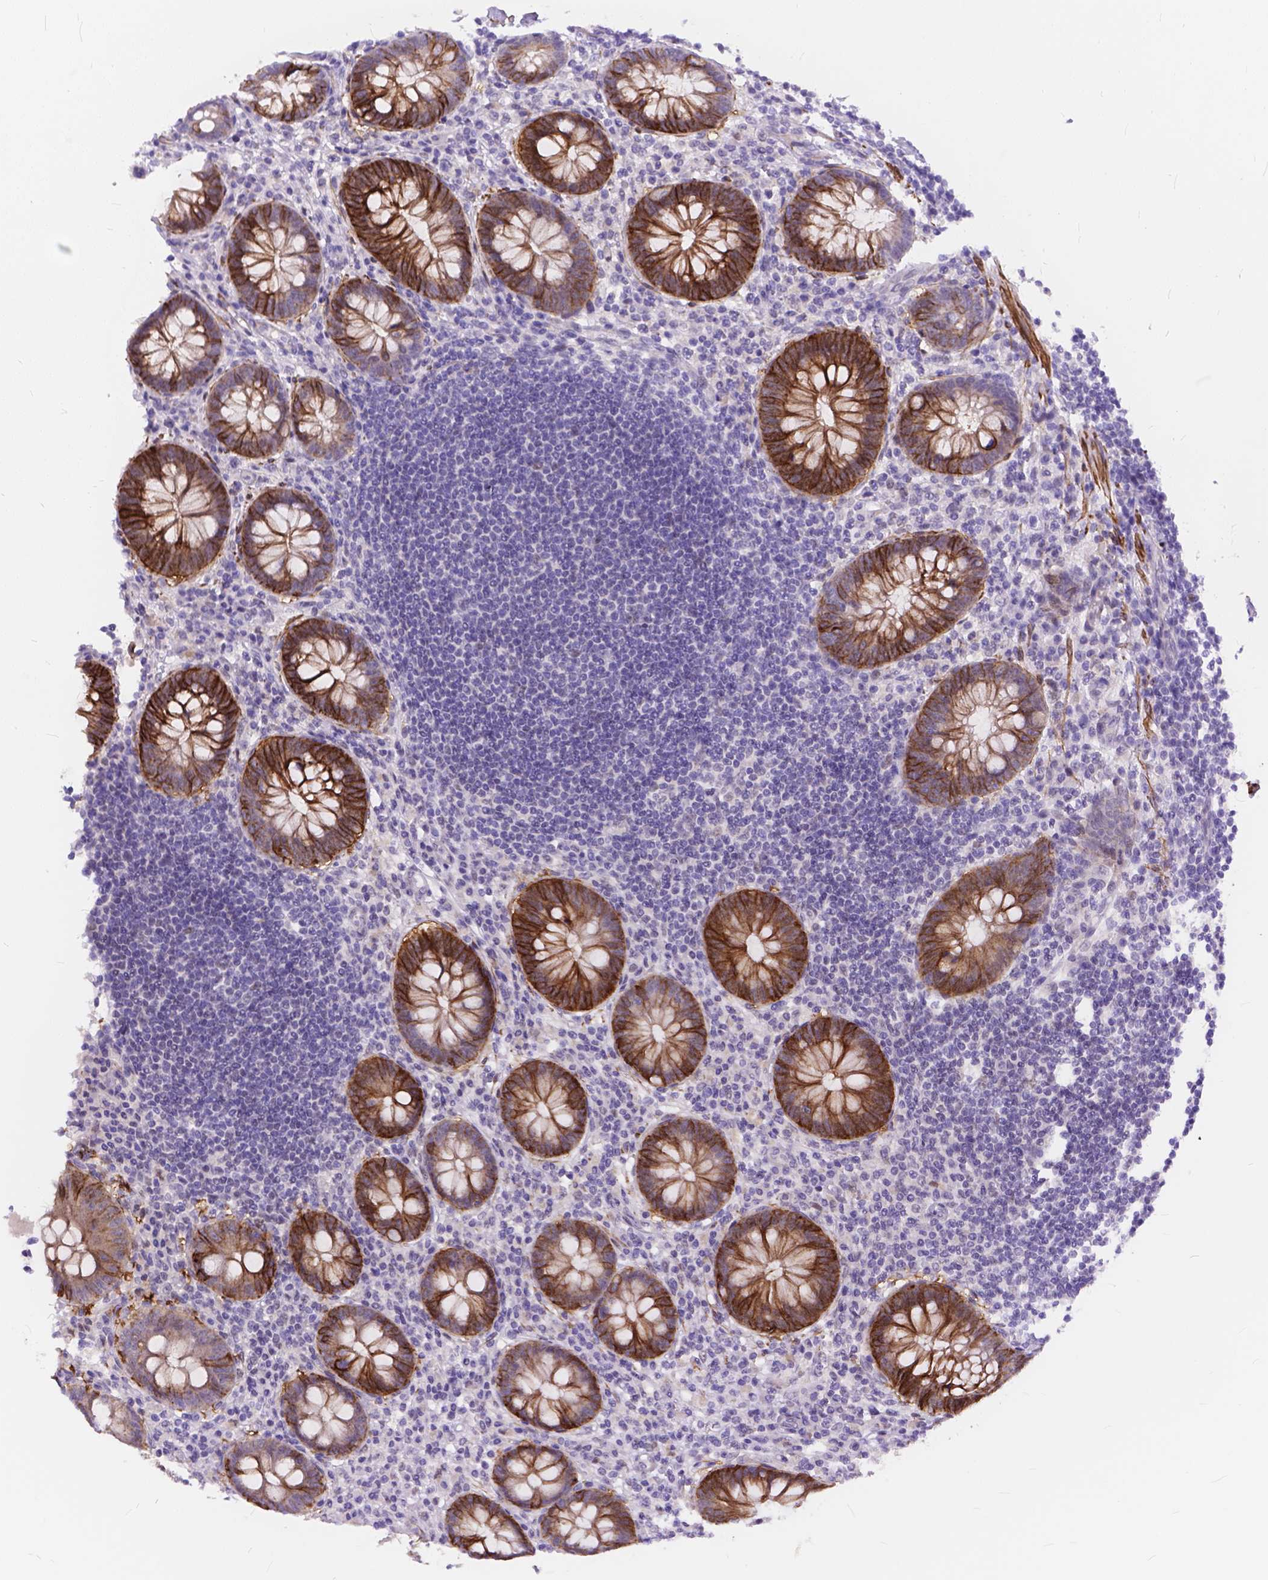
{"staining": {"intensity": "strong", "quantity": ">75%", "location": "cytoplasmic/membranous"}, "tissue": "appendix", "cell_type": "Glandular cells", "image_type": "normal", "snomed": [{"axis": "morphology", "description": "Normal tissue, NOS"}, {"axis": "topography", "description": "Appendix"}], "caption": "A micrograph of human appendix stained for a protein demonstrates strong cytoplasmic/membranous brown staining in glandular cells. (DAB = brown stain, brightfield microscopy at high magnification).", "gene": "MAN2C1", "patient": {"sex": "female", "age": 57}}